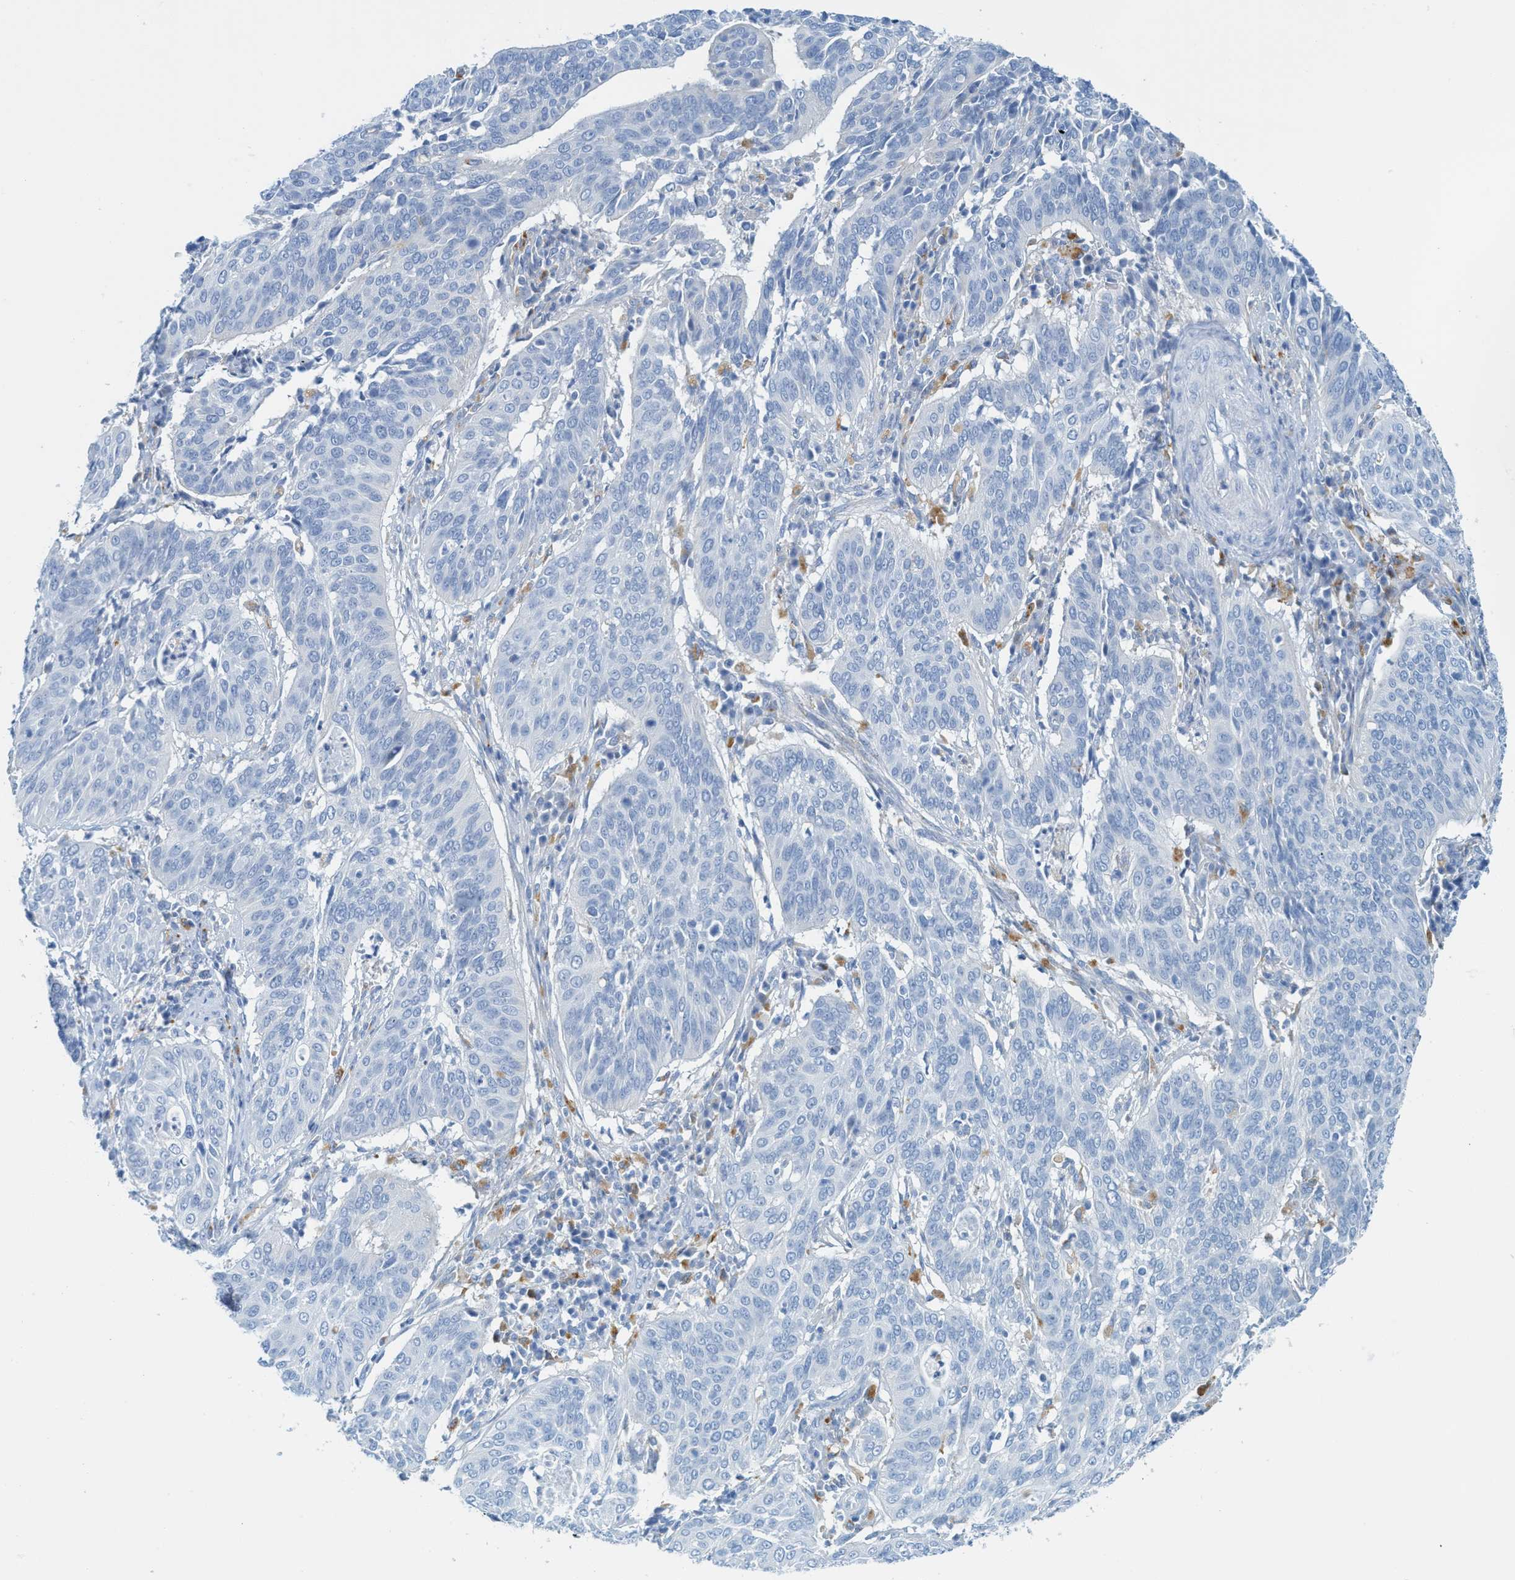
{"staining": {"intensity": "negative", "quantity": "none", "location": "none"}, "tissue": "cervical cancer", "cell_type": "Tumor cells", "image_type": "cancer", "snomed": [{"axis": "morphology", "description": "Normal tissue, NOS"}, {"axis": "morphology", "description": "Squamous cell carcinoma, NOS"}, {"axis": "topography", "description": "Cervix"}], "caption": "Tumor cells are negative for protein expression in human squamous cell carcinoma (cervical). (Brightfield microscopy of DAB IHC at high magnification).", "gene": "C21orf62", "patient": {"sex": "female", "age": 39}}